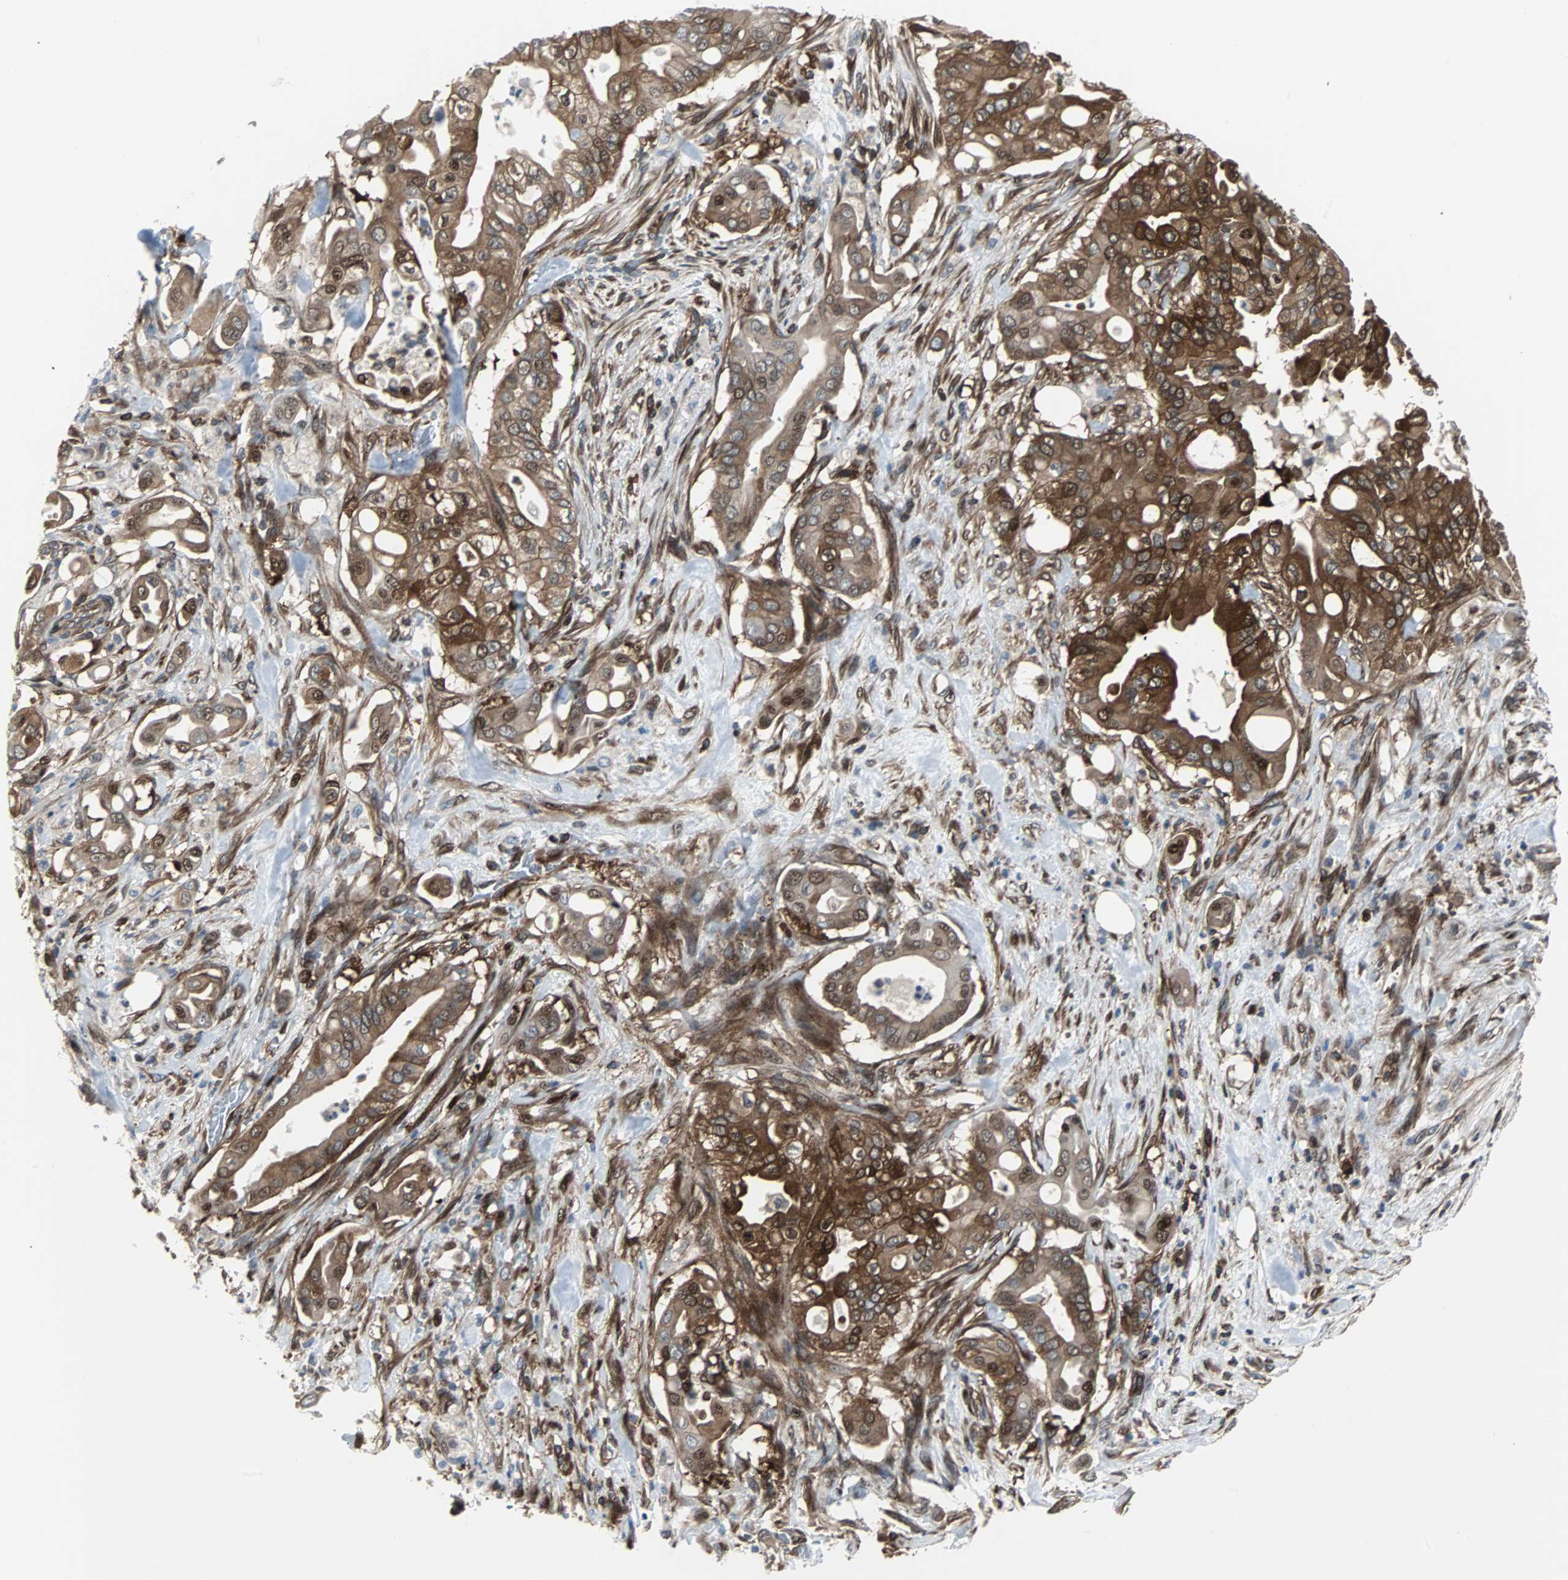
{"staining": {"intensity": "strong", "quantity": ">75%", "location": "cytoplasmic/membranous,nuclear"}, "tissue": "liver cancer", "cell_type": "Tumor cells", "image_type": "cancer", "snomed": [{"axis": "morphology", "description": "Cholangiocarcinoma"}, {"axis": "topography", "description": "Liver"}], "caption": "IHC of cholangiocarcinoma (liver) demonstrates high levels of strong cytoplasmic/membranous and nuclear expression in about >75% of tumor cells.", "gene": "RELA", "patient": {"sex": "female", "age": 68}}